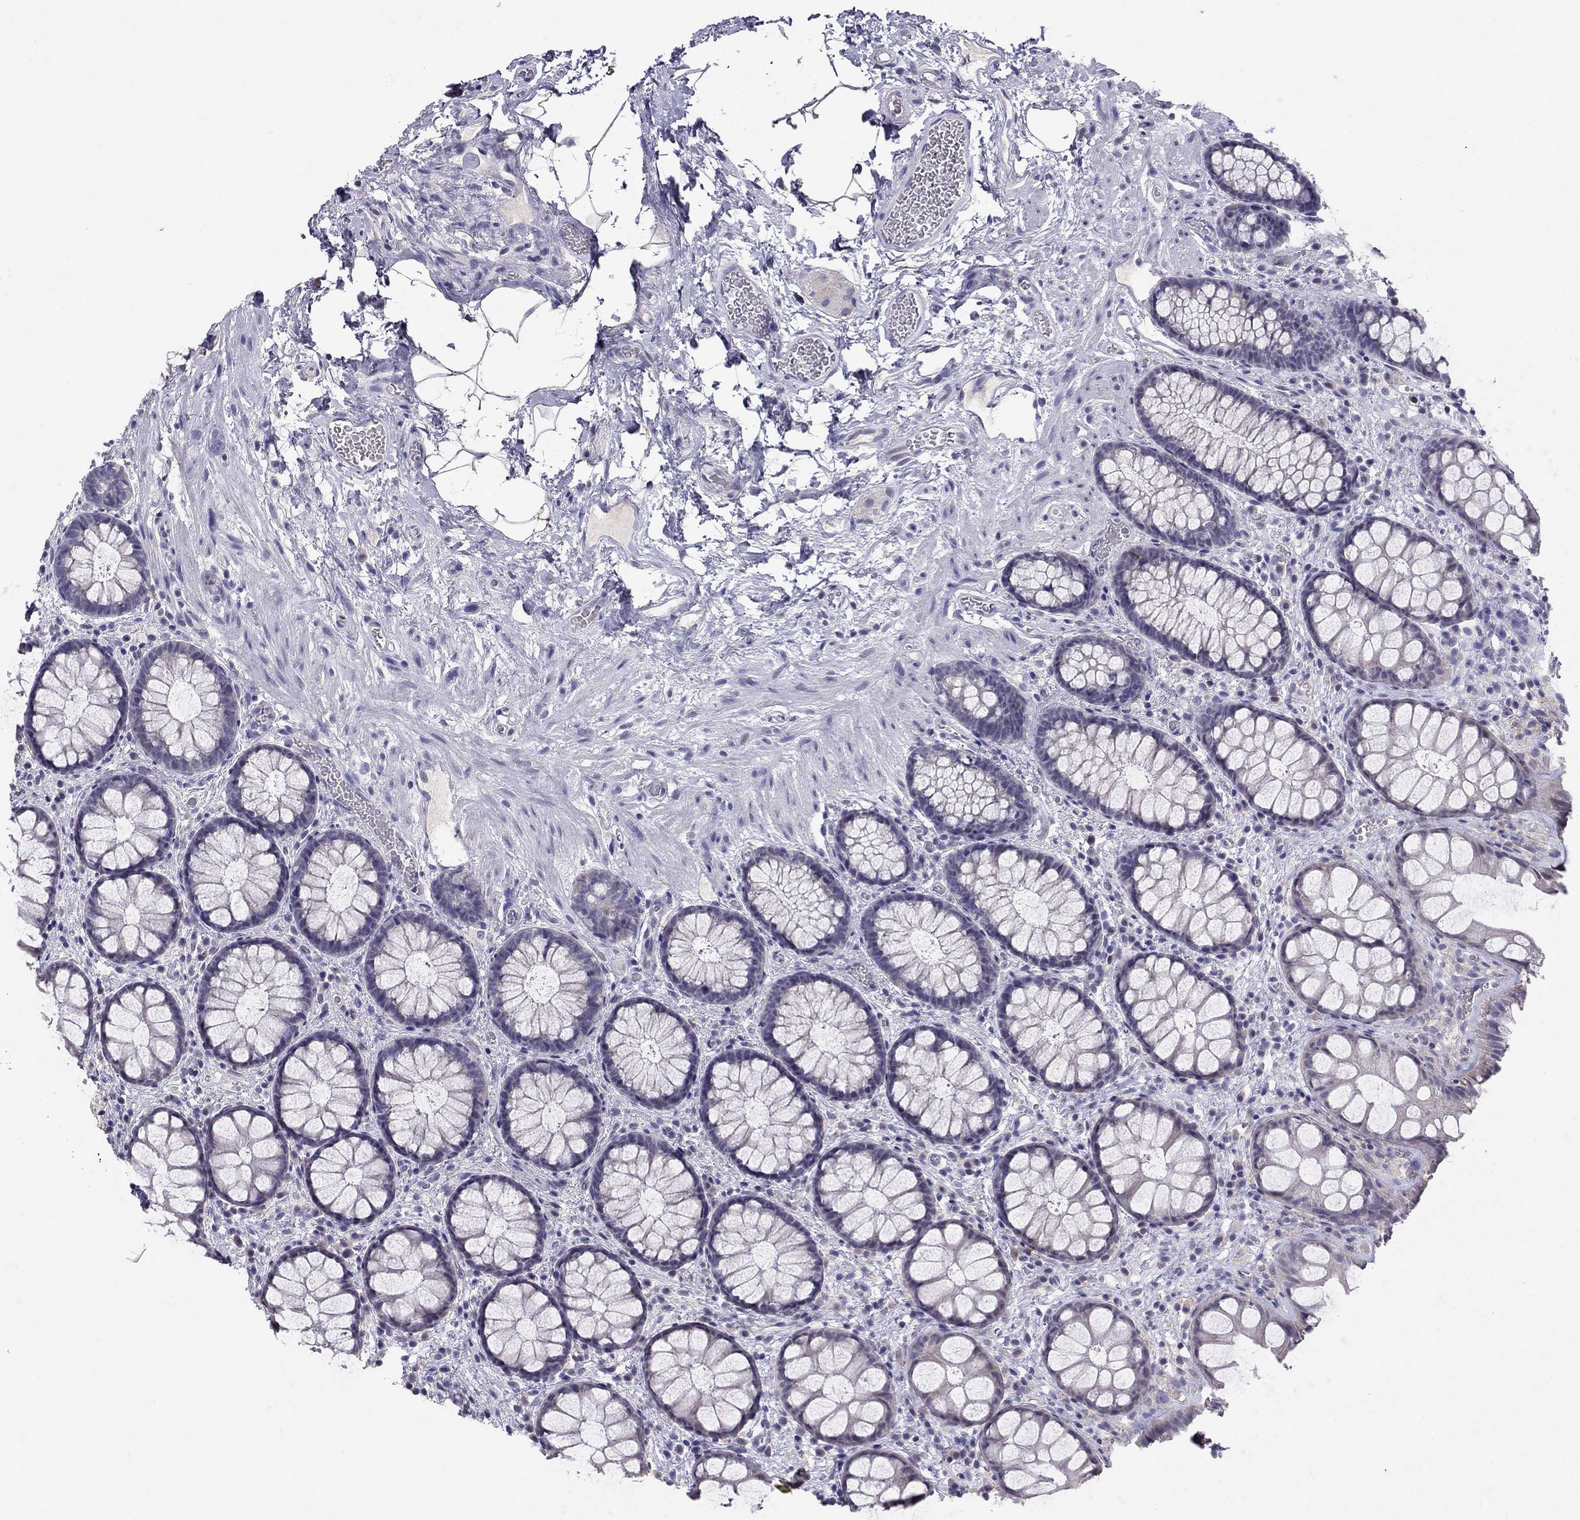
{"staining": {"intensity": "negative", "quantity": "none", "location": "none"}, "tissue": "rectum", "cell_type": "Glandular cells", "image_type": "normal", "snomed": [{"axis": "morphology", "description": "Normal tissue, NOS"}, {"axis": "topography", "description": "Rectum"}], "caption": "This histopathology image is of benign rectum stained with immunohistochemistry to label a protein in brown with the nuclei are counter-stained blue. There is no staining in glandular cells. (DAB IHC visualized using brightfield microscopy, high magnification).", "gene": "FST", "patient": {"sex": "female", "age": 62}}